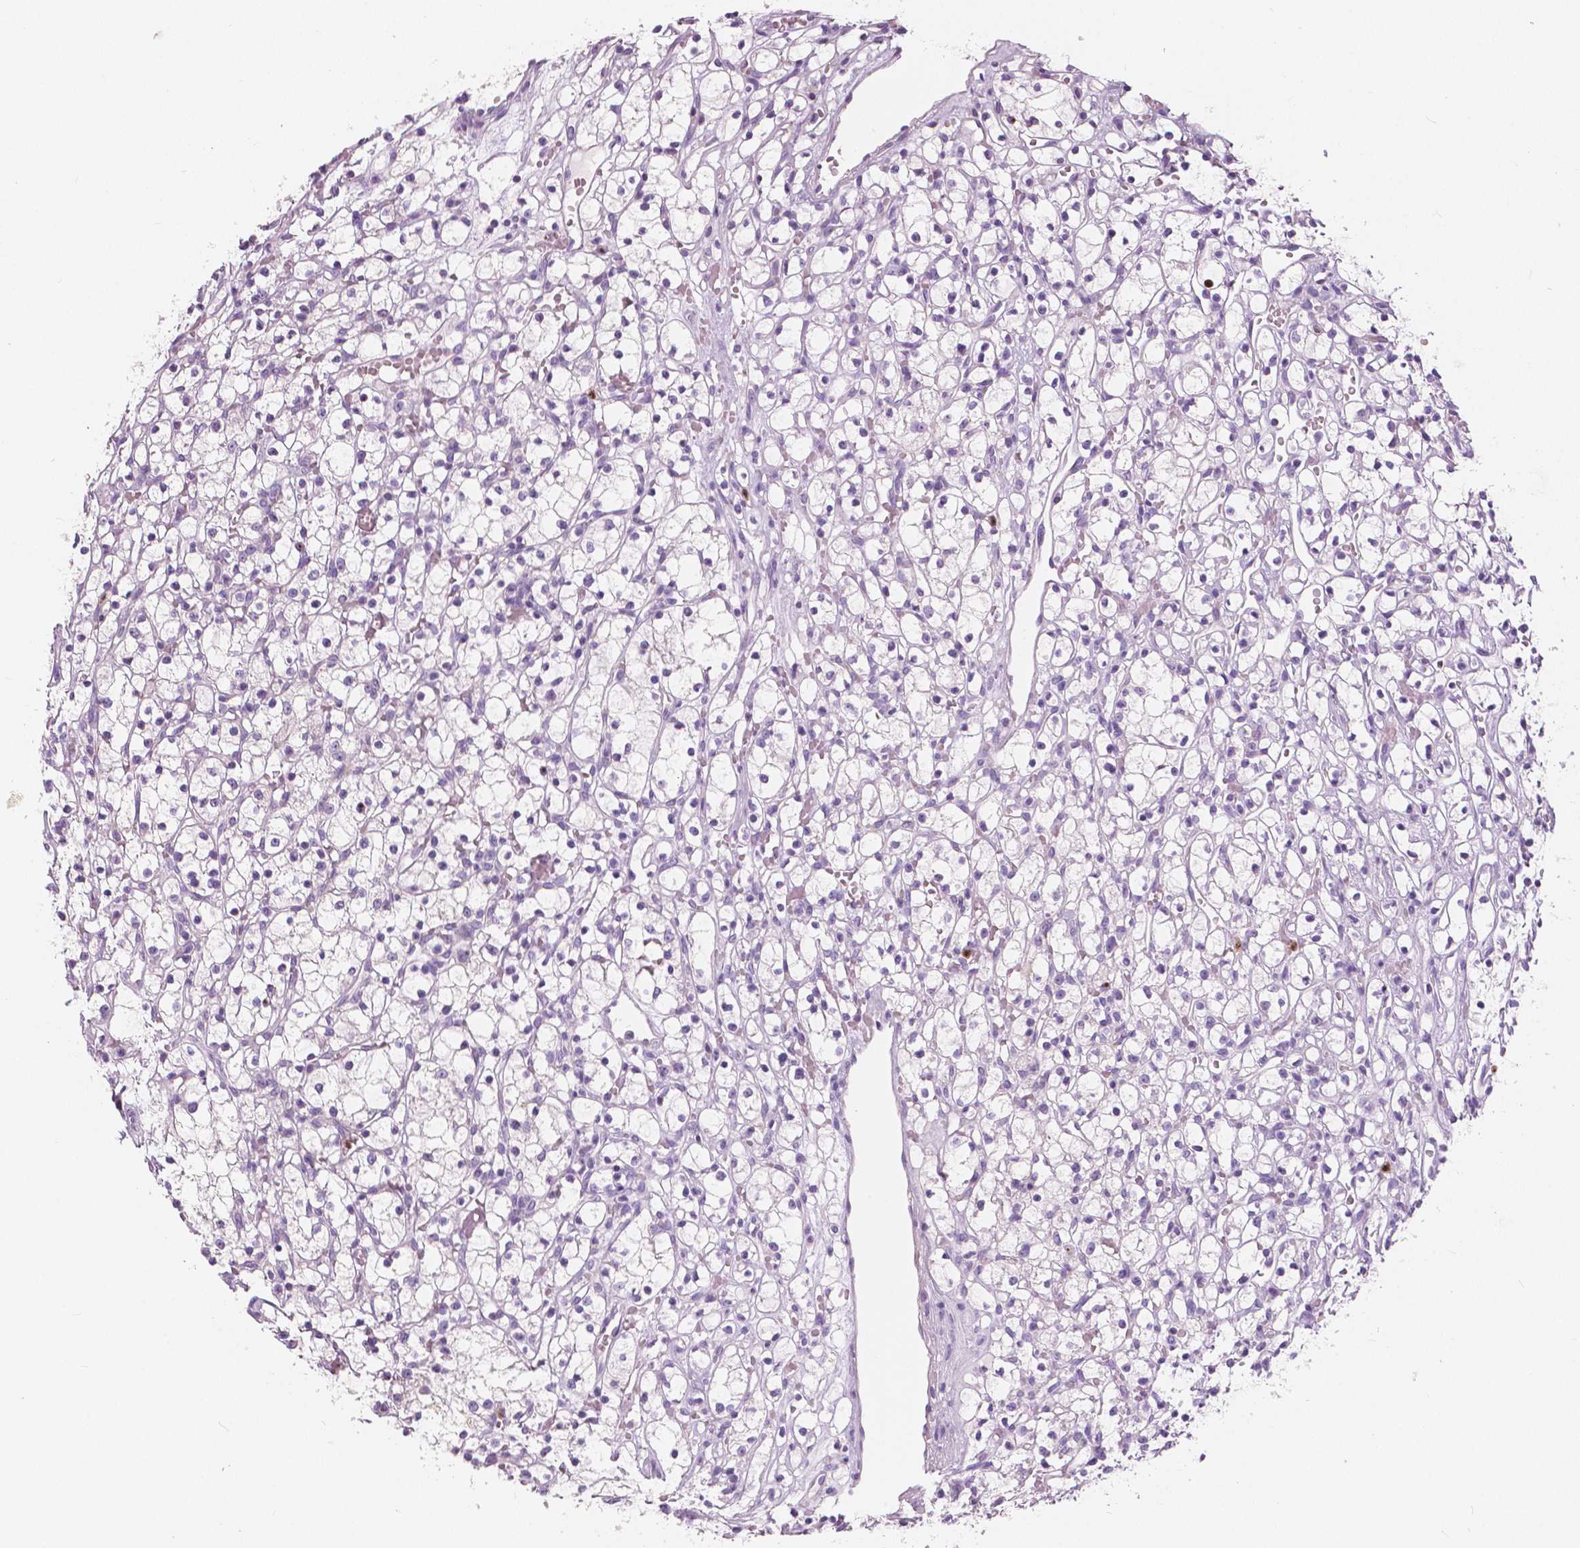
{"staining": {"intensity": "negative", "quantity": "none", "location": "none"}, "tissue": "renal cancer", "cell_type": "Tumor cells", "image_type": "cancer", "snomed": [{"axis": "morphology", "description": "Adenocarcinoma, NOS"}, {"axis": "topography", "description": "Kidney"}], "caption": "The histopathology image demonstrates no staining of tumor cells in renal adenocarcinoma. The staining is performed using DAB brown chromogen with nuclei counter-stained in using hematoxylin.", "gene": "CXCR2", "patient": {"sex": "female", "age": 59}}